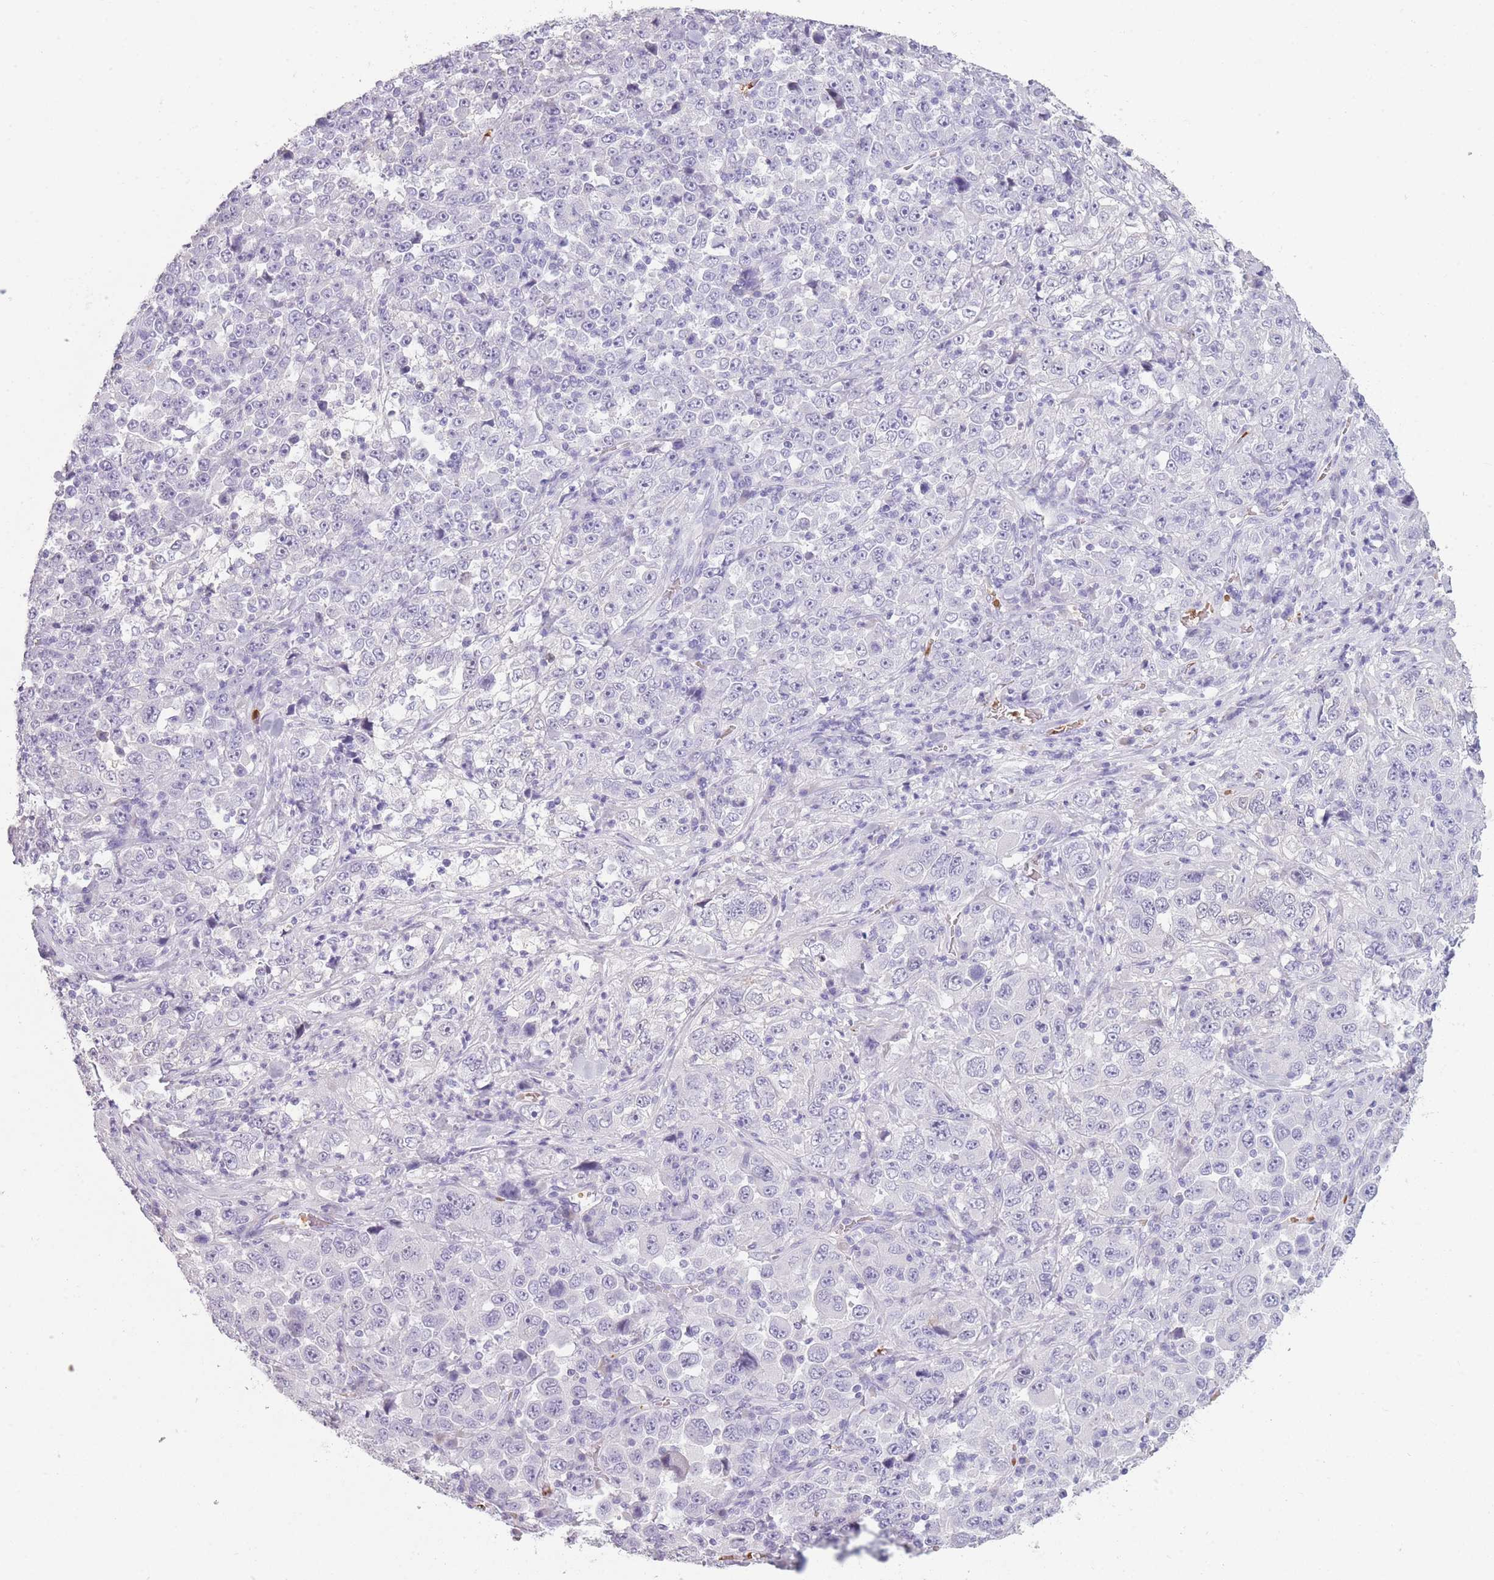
{"staining": {"intensity": "negative", "quantity": "none", "location": "none"}, "tissue": "stomach cancer", "cell_type": "Tumor cells", "image_type": "cancer", "snomed": [{"axis": "morphology", "description": "Normal tissue, NOS"}, {"axis": "morphology", "description": "Adenocarcinoma, NOS"}, {"axis": "topography", "description": "Stomach, upper"}, {"axis": "topography", "description": "Stomach"}], "caption": "This is an immunohistochemistry (IHC) image of human stomach cancer. There is no staining in tumor cells.", "gene": "OR7C1", "patient": {"sex": "male", "age": 59}}